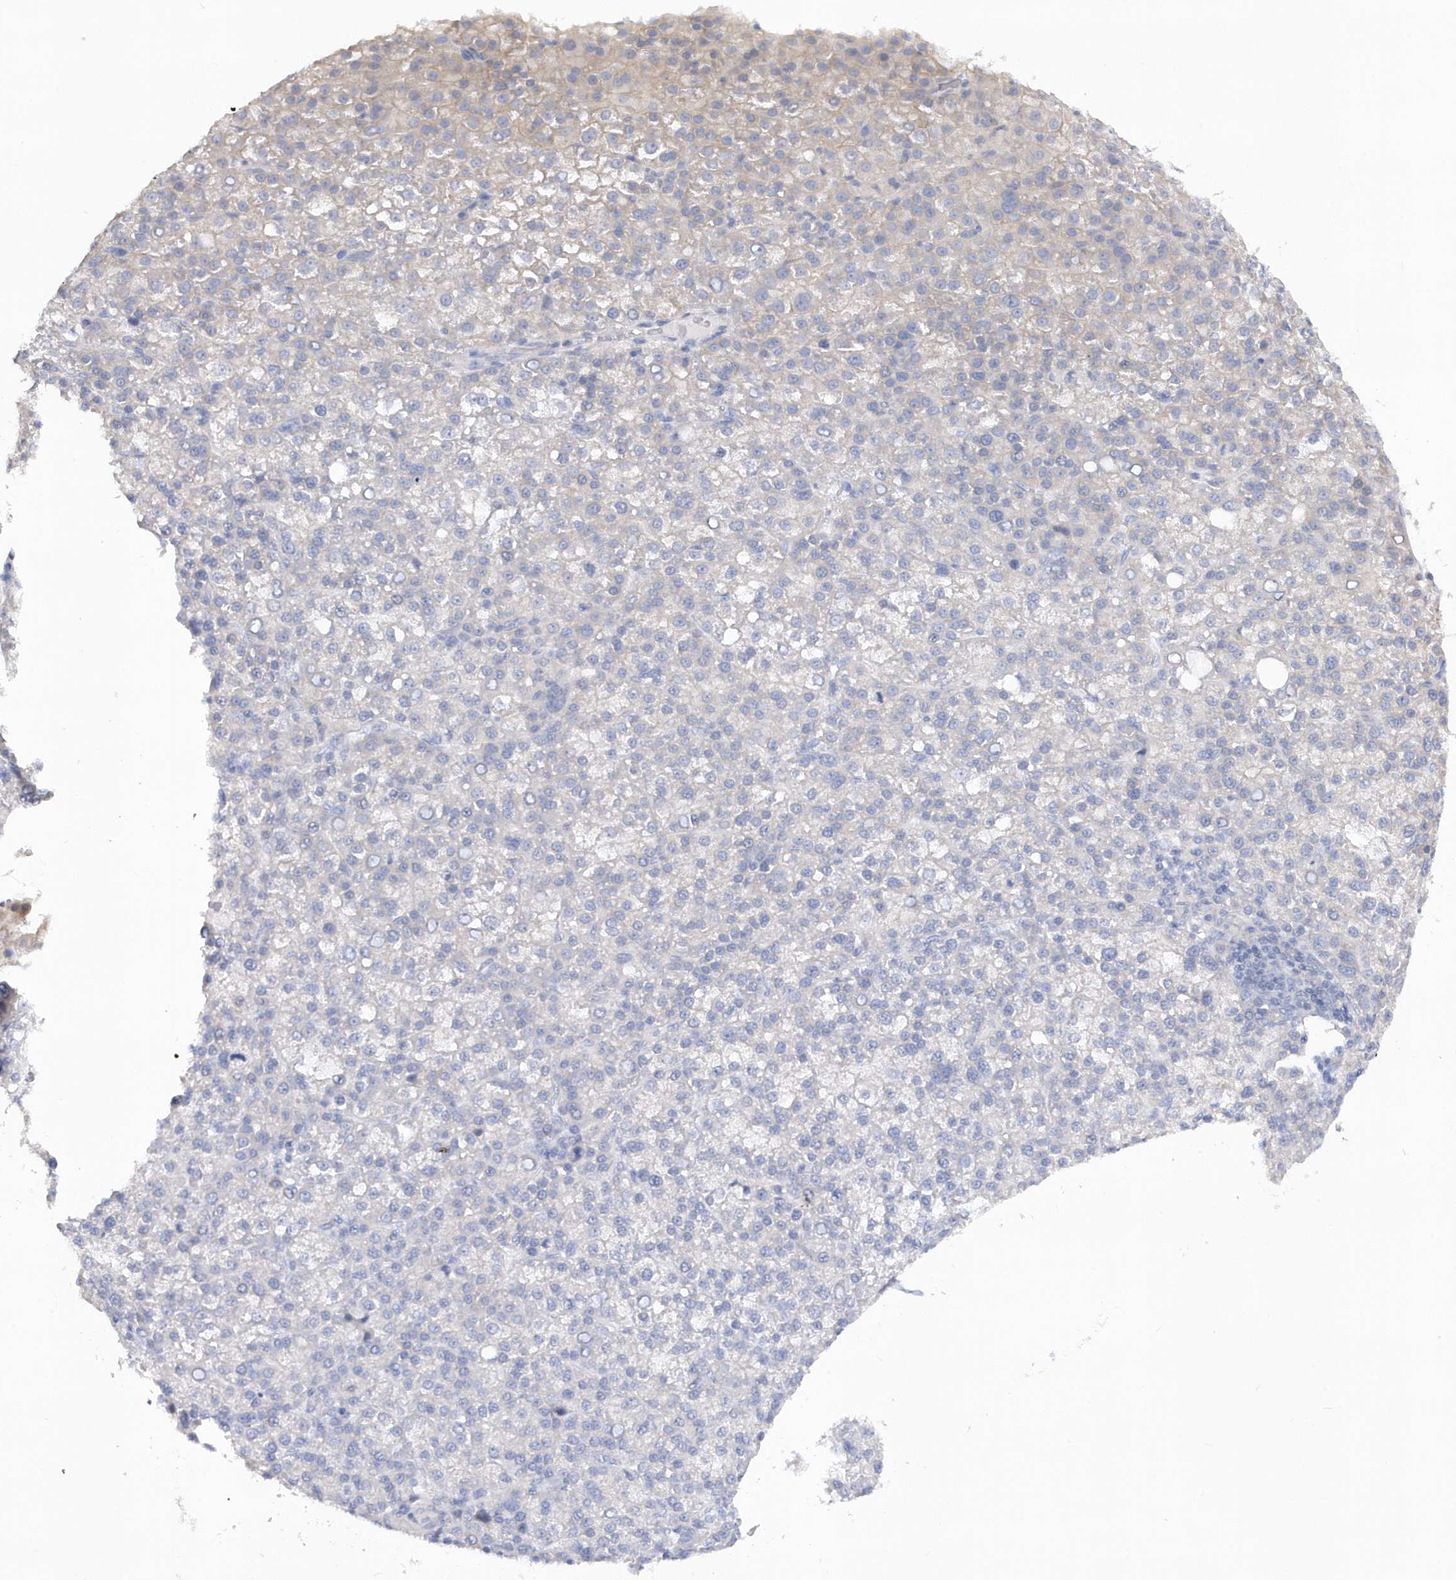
{"staining": {"intensity": "weak", "quantity": "<25%", "location": "cytoplasmic/membranous"}, "tissue": "liver cancer", "cell_type": "Tumor cells", "image_type": "cancer", "snomed": [{"axis": "morphology", "description": "Carcinoma, Hepatocellular, NOS"}, {"axis": "topography", "description": "Liver"}], "caption": "Image shows no significant protein positivity in tumor cells of hepatocellular carcinoma (liver).", "gene": "RPE", "patient": {"sex": "female", "age": 58}}